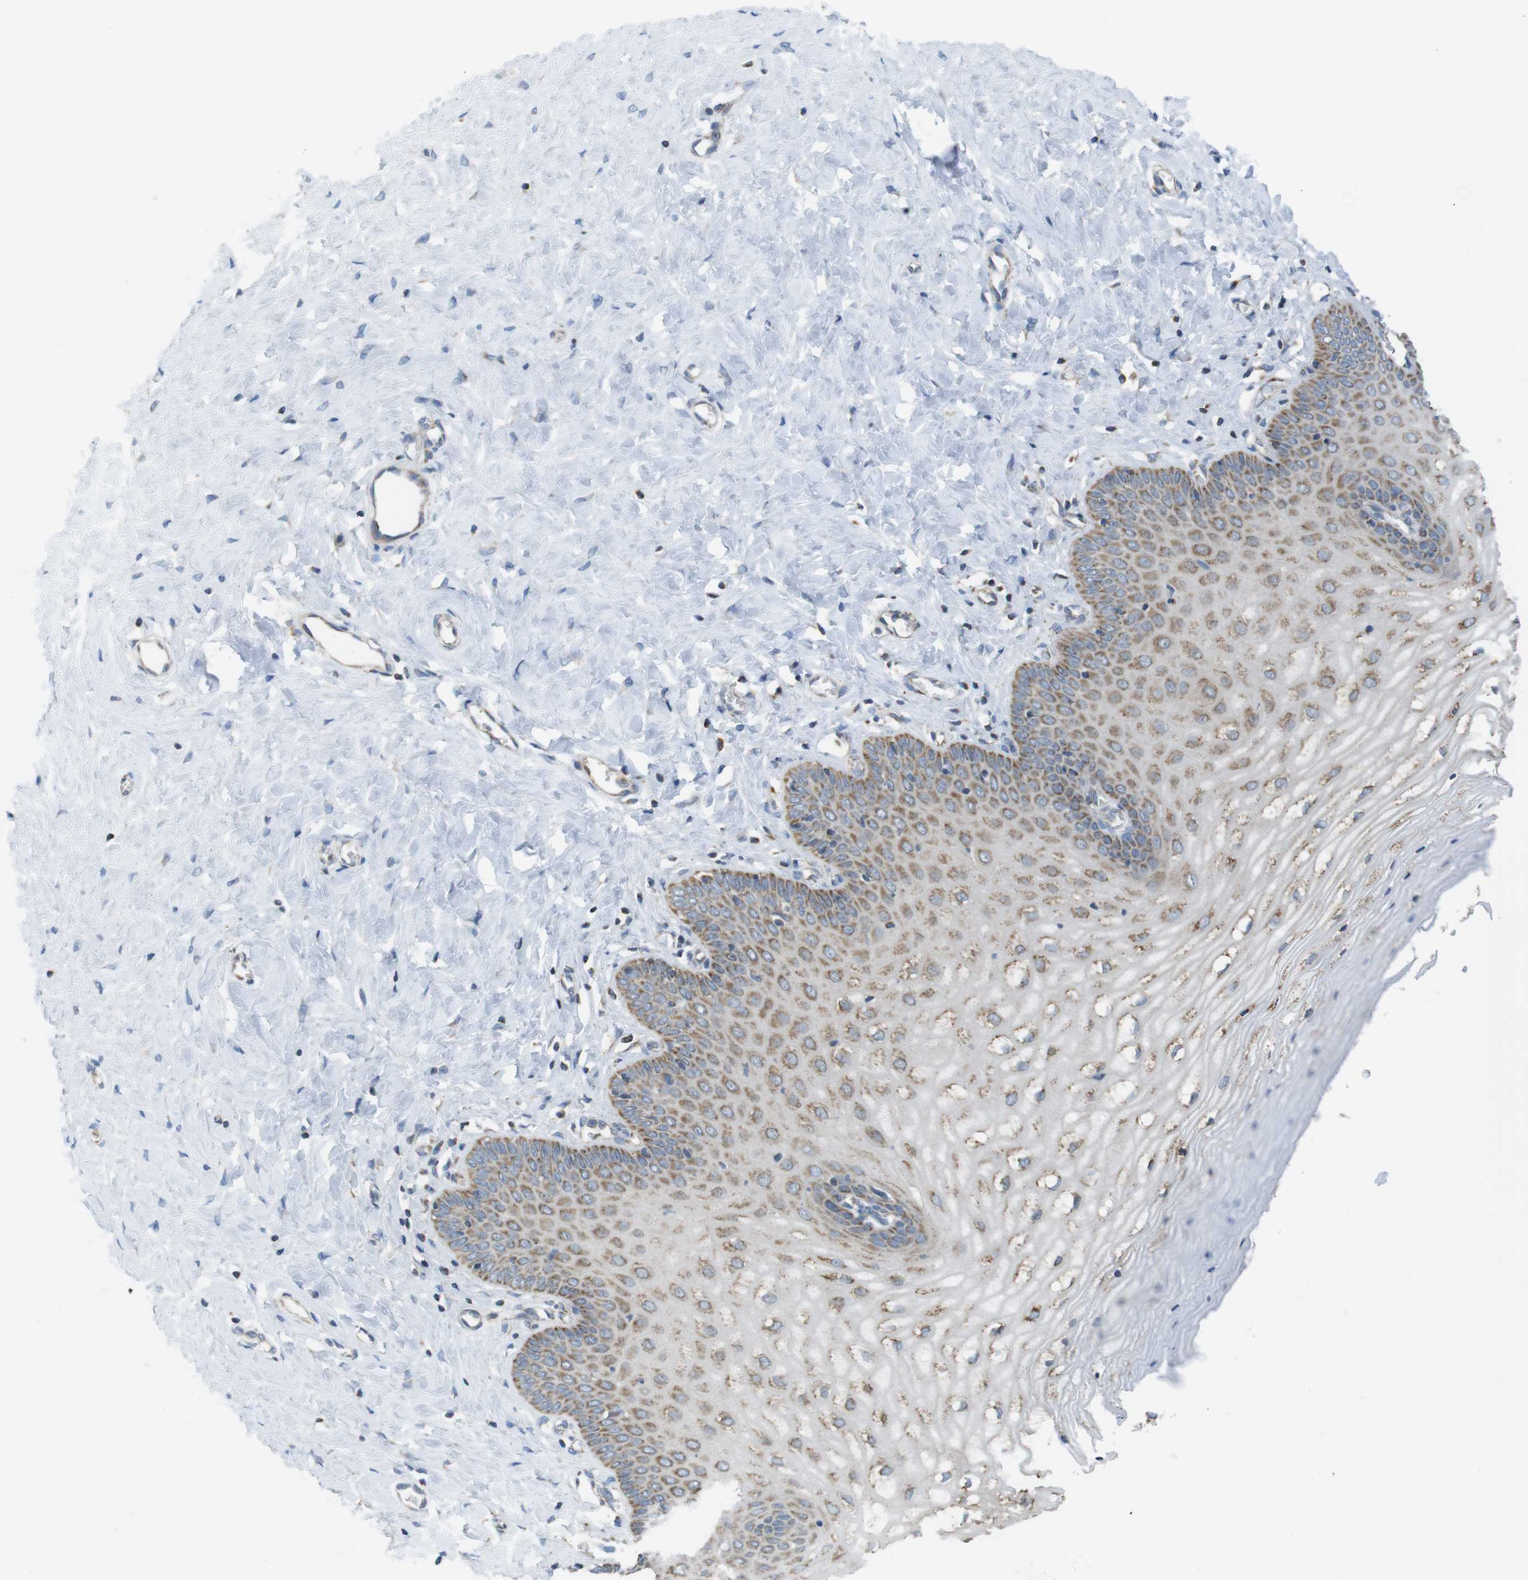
{"staining": {"intensity": "moderate", "quantity": ">75%", "location": "cytoplasmic/membranous"}, "tissue": "cervix", "cell_type": "Glandular cells", "image_type": "normal", "snomed": [{"axis": "morphology", "description": "Normal tissue, NOS"}, {"axis": "topography", "description": "Cervix"}], "caption": "This histopathology image shows immunohistochemistry (IHC) staining of normal human cervix, with medium moderate cytoplasmic/membranous positivity in approximately >75% of glandular cells.", "gene": "GRIK1", "patient": {"sex": "female", "age": 55}}